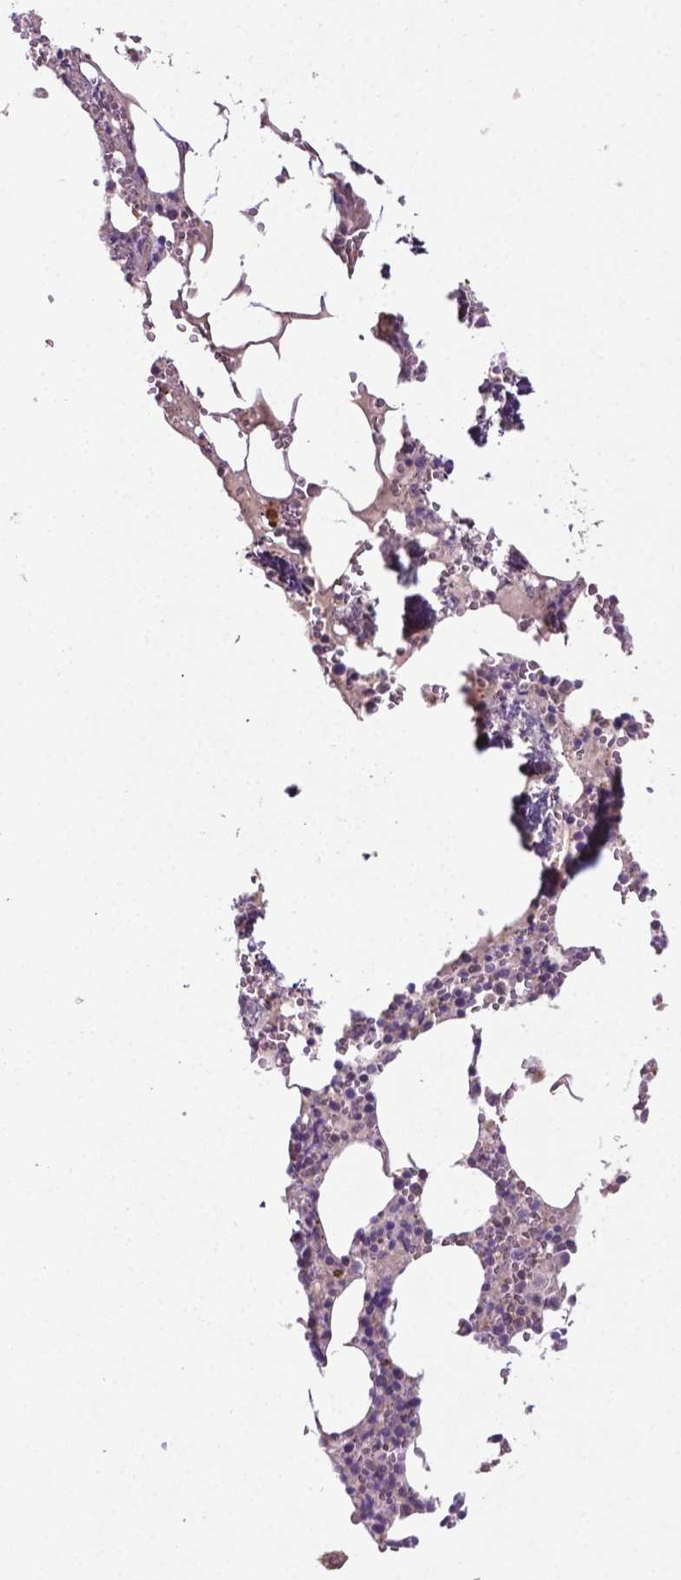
{"staining": {"intensity": "weak", "quantity": "<25%", "location": "cytoplasmic/membranous"}, "tissue": "bone marrow", "cell_type": "Hematopoietic cells", "image_type": "normal", "snomed": [{"axis": "morphology", "description": "Normal tissue, NOS"}, {"axis": "topography", "description": "Bone marrow"}], "caption": "IHC of benign human bone marrow exhibits no positivity in hematopoietic cells. (Immunohistochemistry (ihc), brightfield microscopy, high magnification).", "gene": "BMP4", "patient": {"sex": "male", "age": 54}}